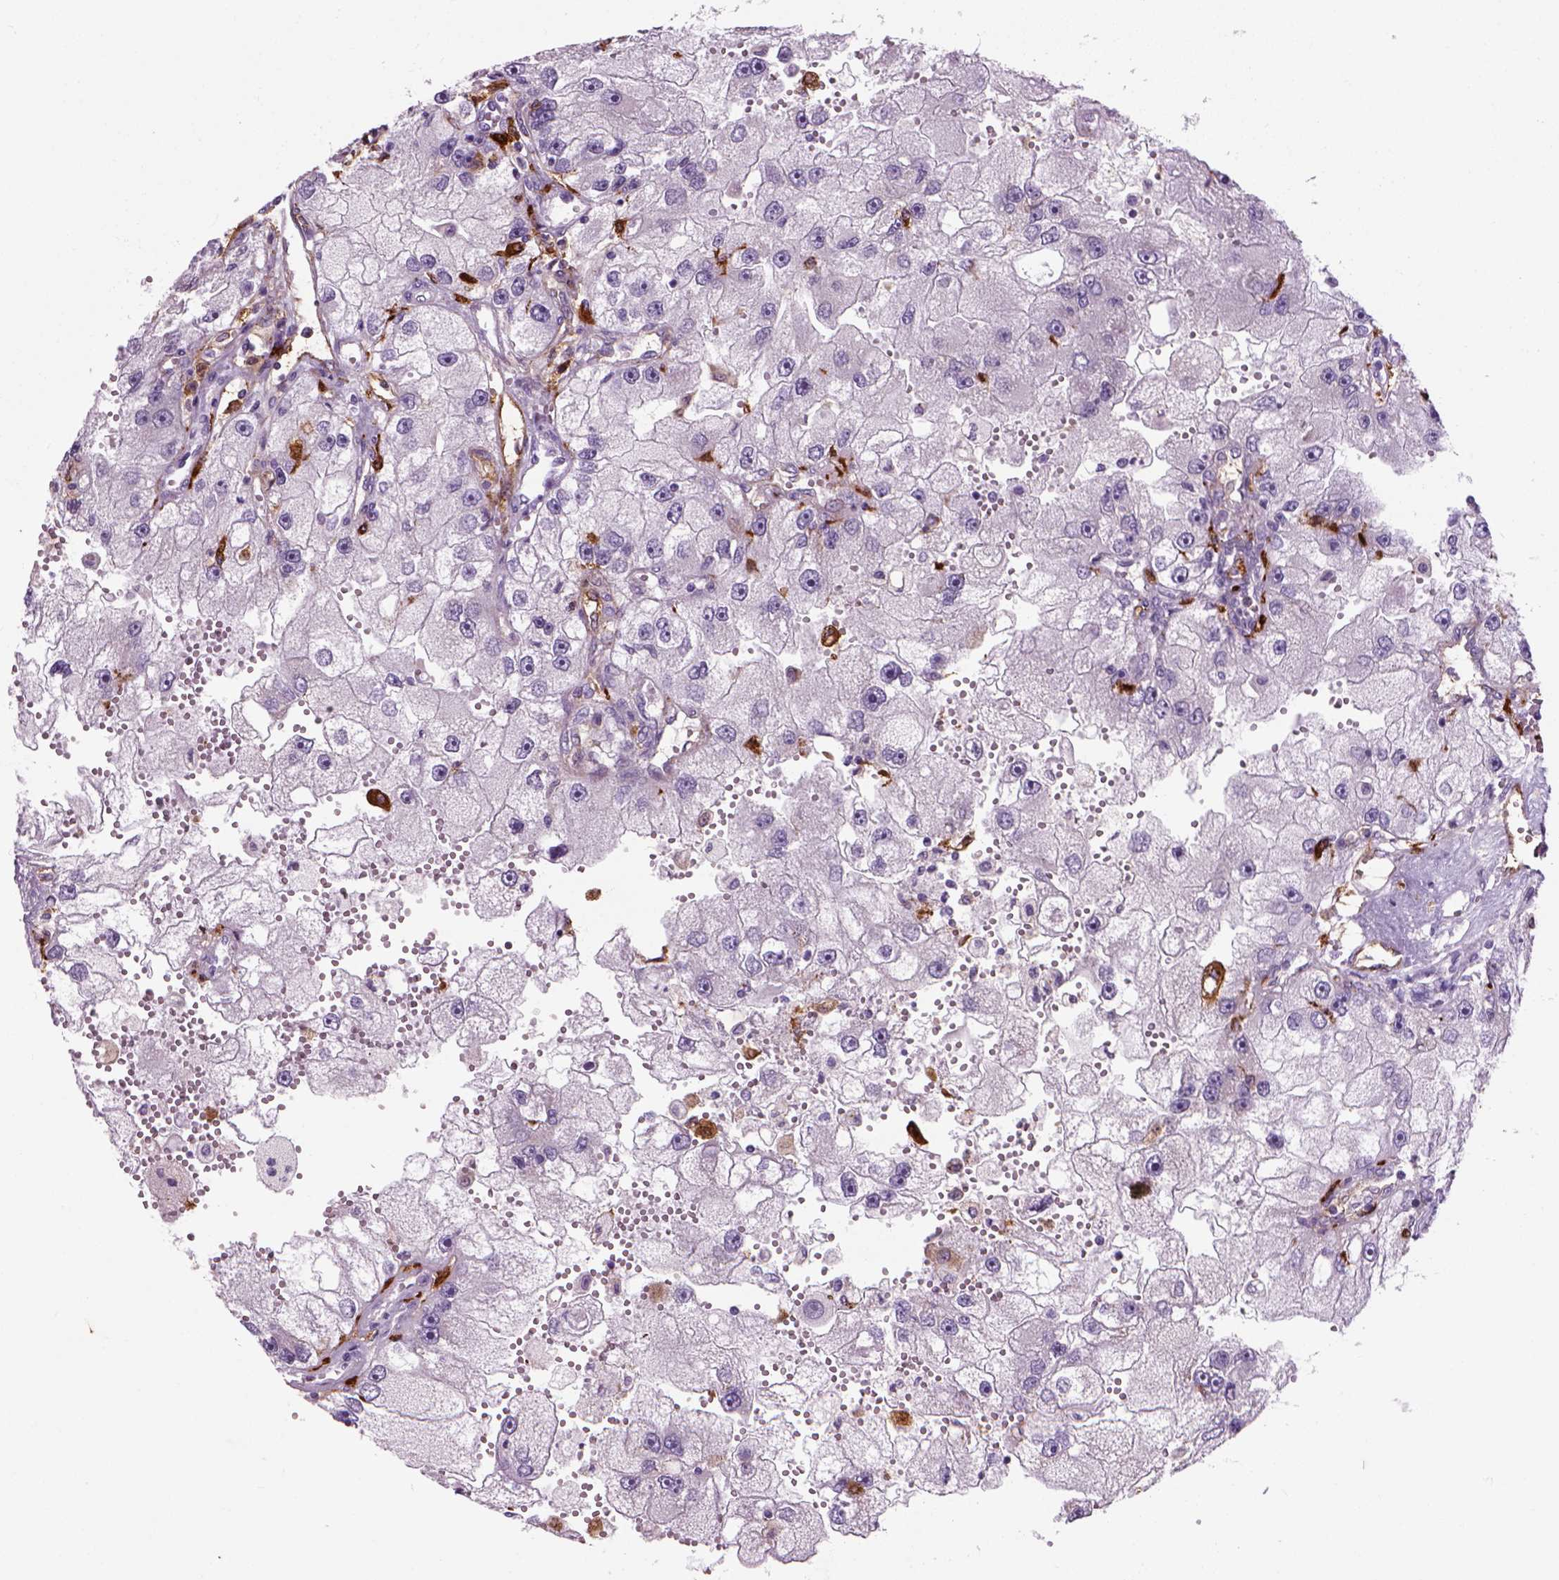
{"staining": {"intensity": "negative", "quantity": "none", "location": "none"}, "tissue": "renal cancer", "cell_type": "Tumor cells", "image_type": "cancer", "snomed": [{"axis": "morphology", "description": "Adenocarcinoma, NOS"}, {"axis": "topography", "description": "Kidney"}], "caption": "IHC histopathology image of human adenocarcinoma (renal) stained for a protein (brown), which exhibits no expression in tumor cells. (DAB (3,3'-diaminobenzidine) IHC visualized using brightfield microscopy, high magnification).", "gene": "MARCKS", "patient": {"sex": "male", "age": 63}}